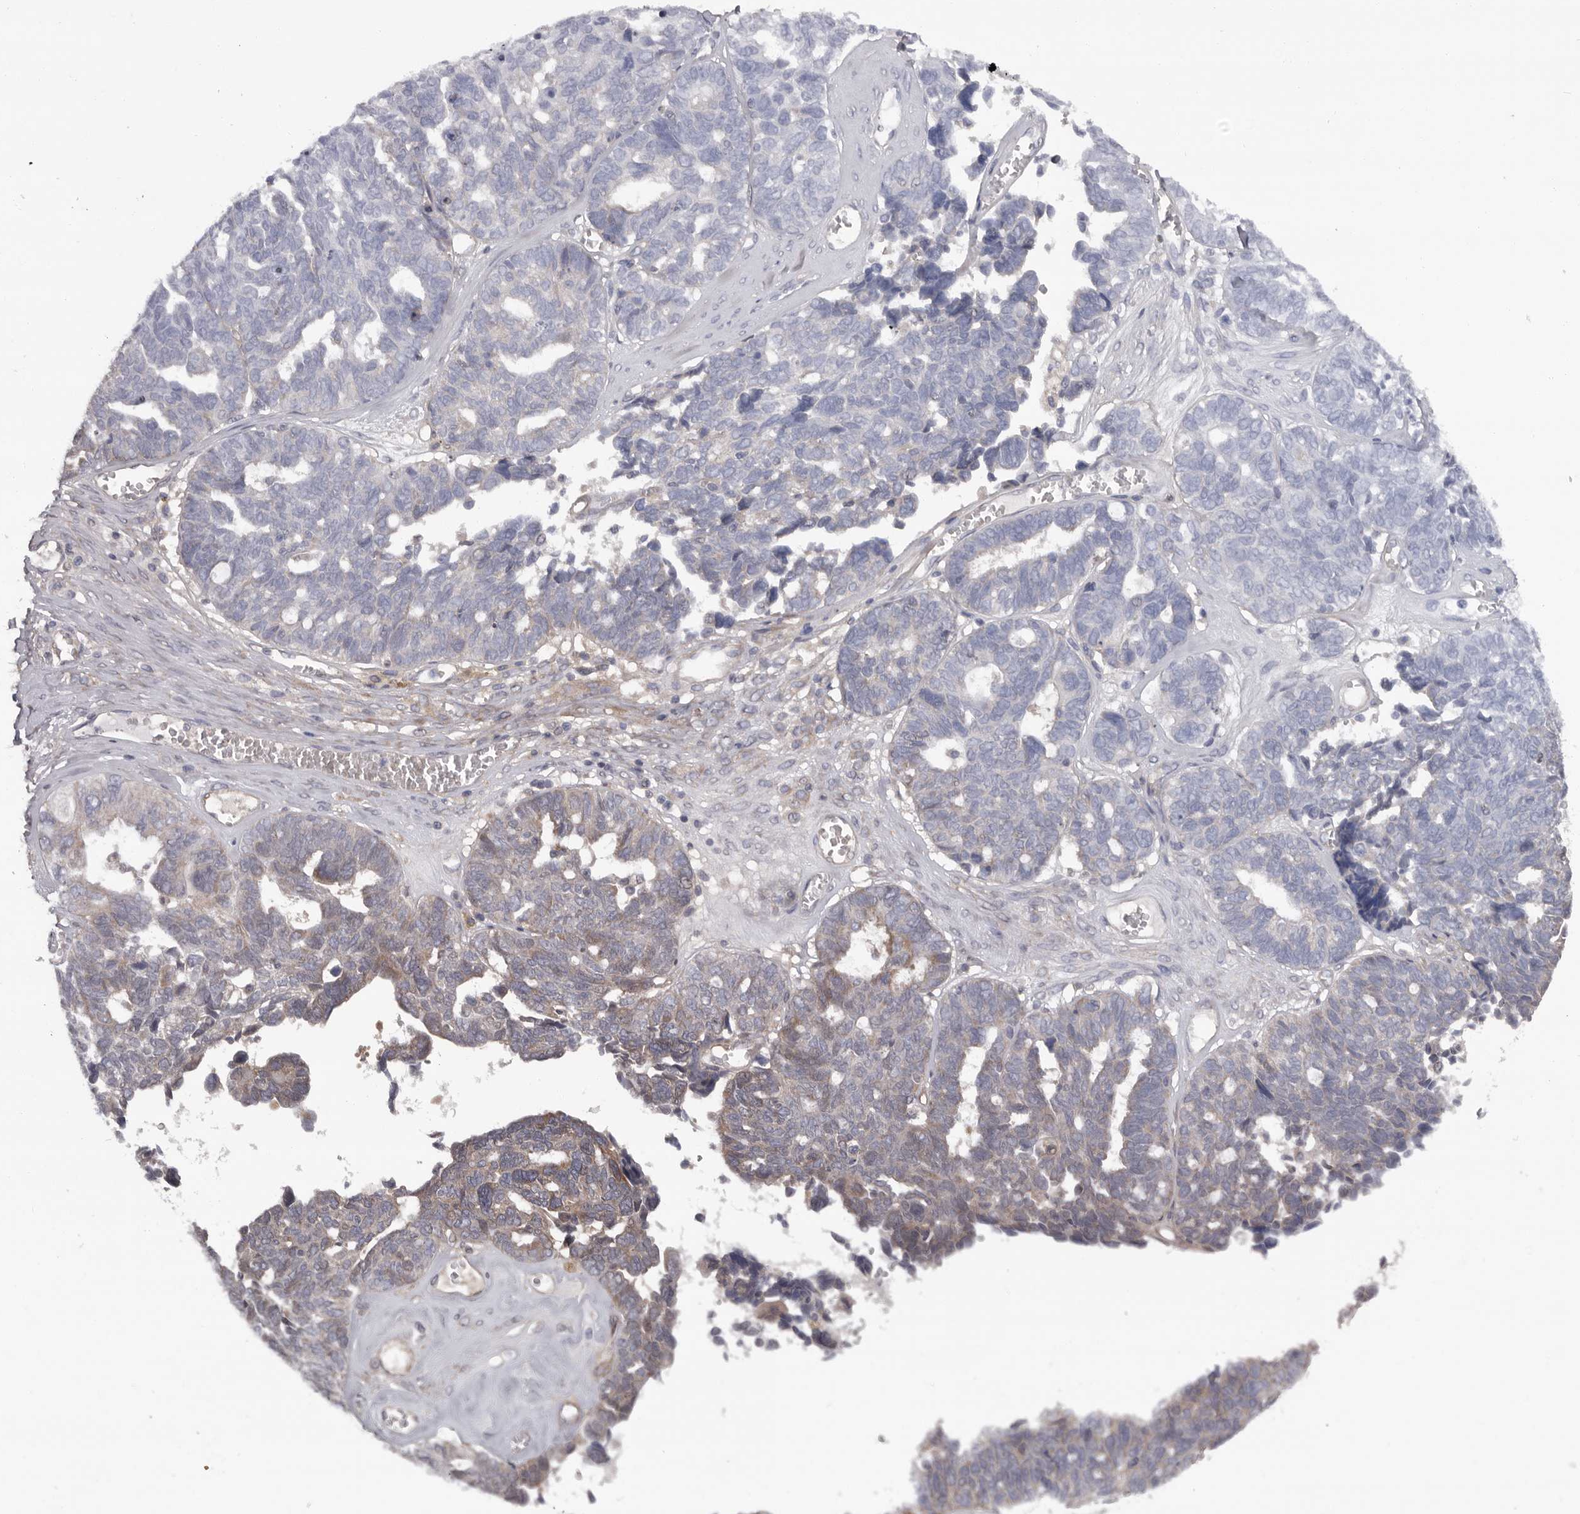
{"staining": {"intensity": "negative", "quantity": "none", "location": "none"}, "tissue": "ovarian cancer", "cell_type": "Tumor cells", "image_type": "cancer", "snomed": [{"axis": "morphology", "description": "Cystadenocarcinoma, serous, NOS"}, {"axis": "topography", "description": "Ovary"}], "caption": "Histopathology image shows no significant protein staining in tumor cells of ovarian serous cystadenocarcinoma. Brightfield microscopy of immunohistochemistry (IHC) stained with DAB (brown) and hematoxylin (blue), captured at high magnification.", "gene": "PRKD1", "patient": {"sex": "female", "age": 79}}